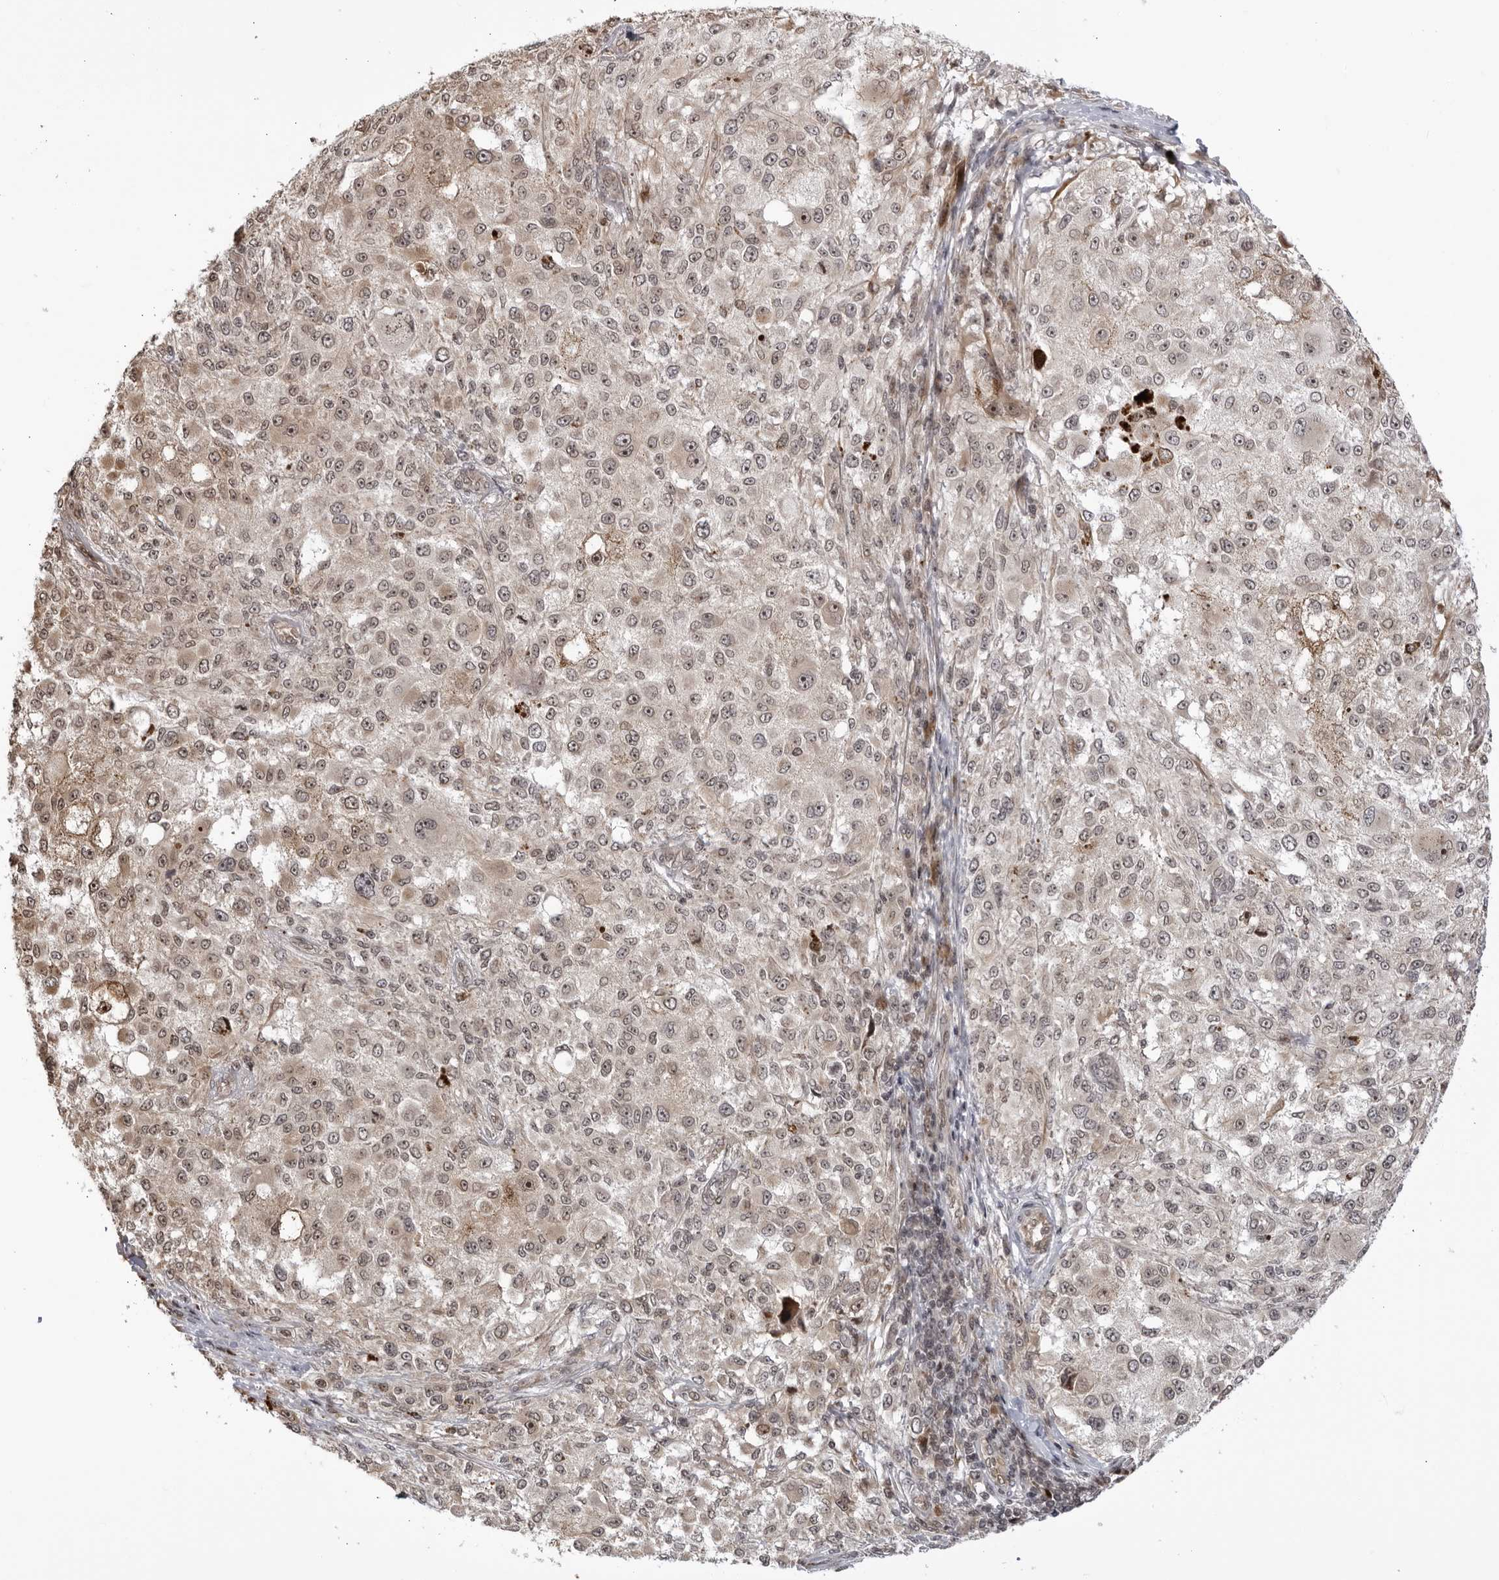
{"staining": {"intensity": "moderate", "quantity": "25%-75%", "location": "cytoplasmic/membranous,nuclear"}, "tissue": "melanoma", "cell_type": "Tumor cells", "image_type": "cancer", "snomed": [{"axis": "morphology", "description": "Necrosis, NOS"}, {"axis": "morphology", "description": "Malignant melanoma, NOS"}, {"axis": "topography", "description": "Skin"}], "caption": "There is medium levels of moderate cytoplasmic/membranous and nuclear expression in tumor cells of melanoma, as demonstrated by immunohistochemical staining (brown color).", "gene": "CNBD1", "patient": {"sex": "female", "age": 87}}